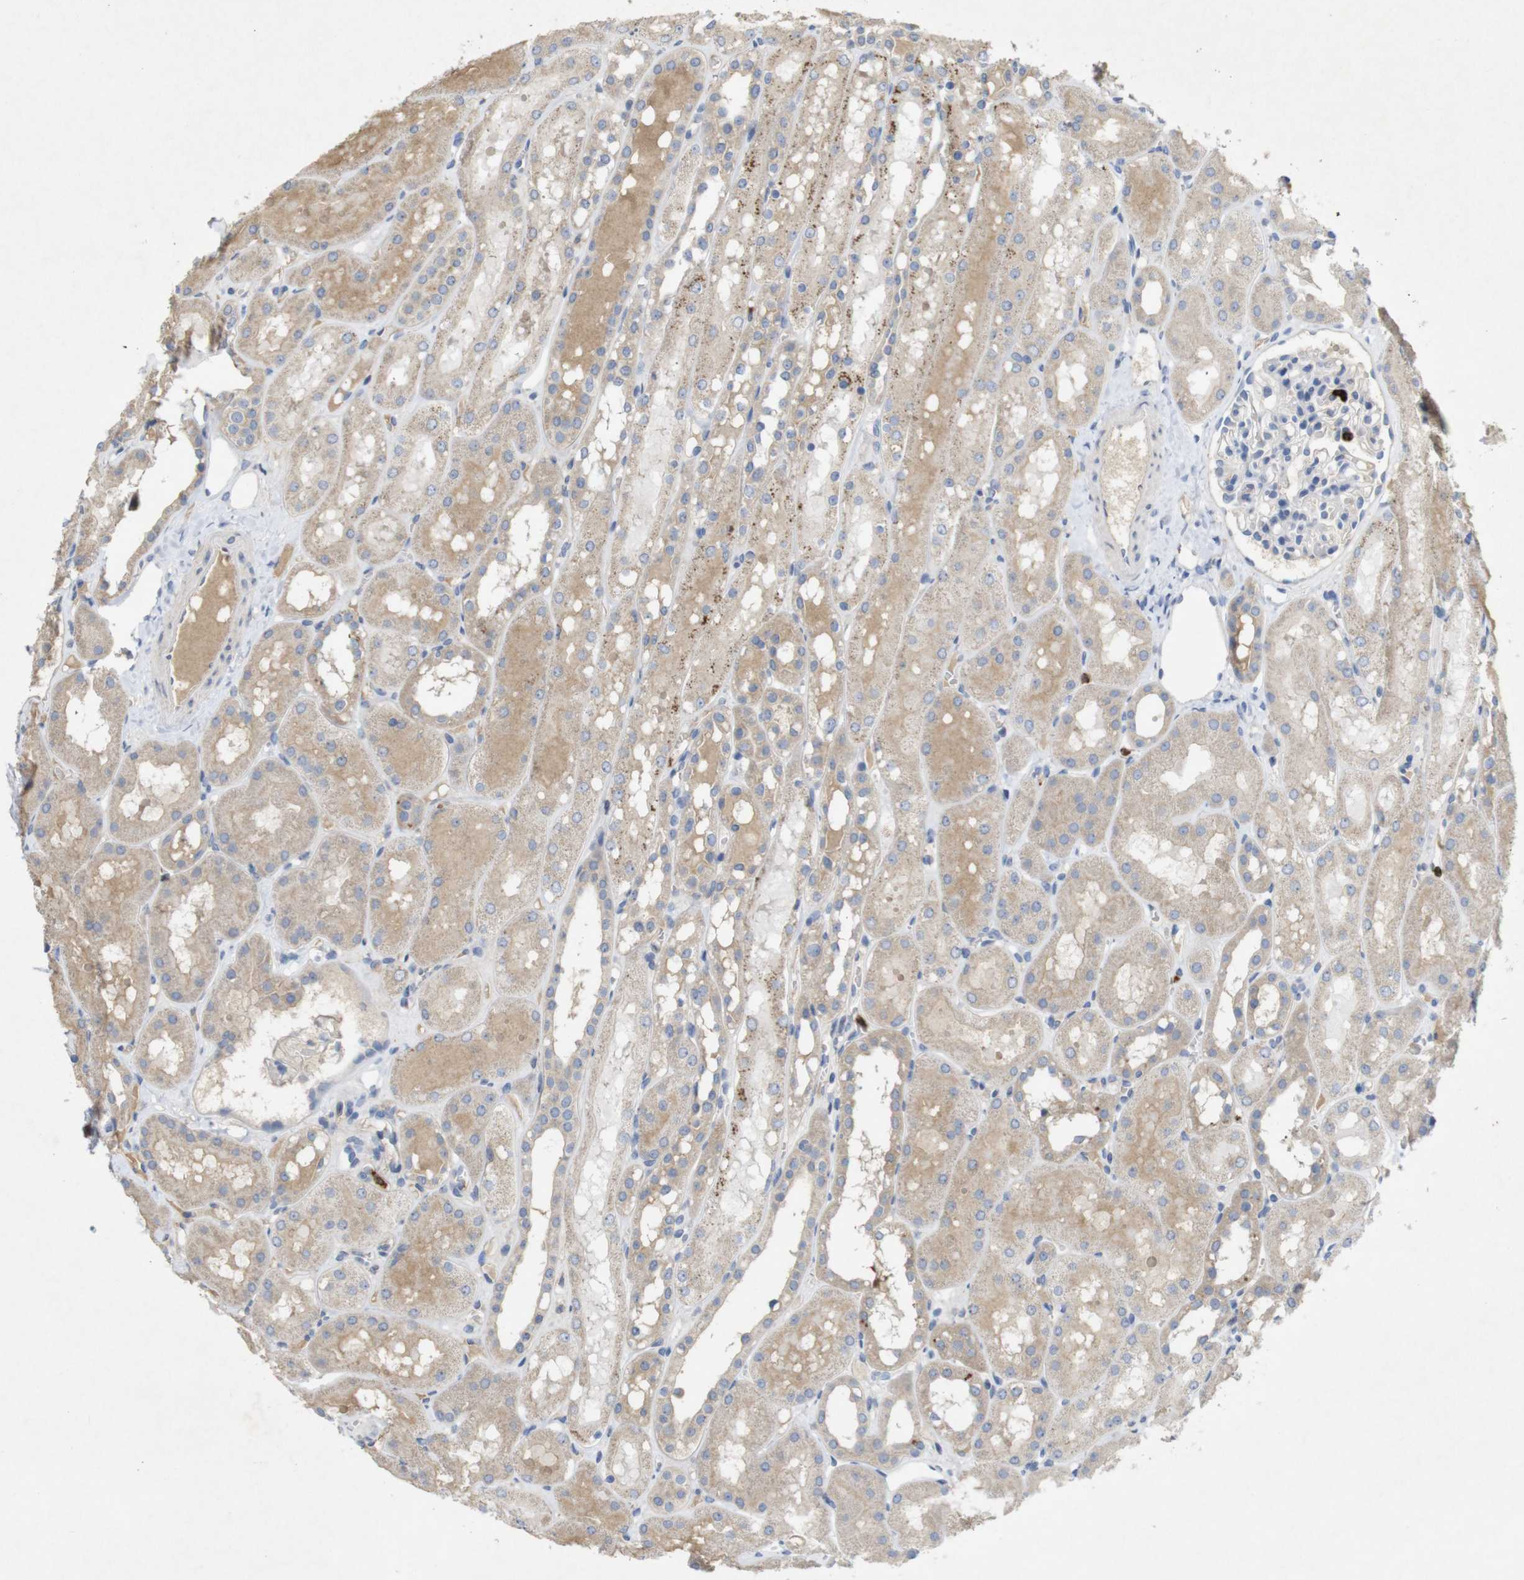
{"staining": {"intensity": "negative", "quantity": "none", "location": "none"}, "tissue": "kidney", "cell_type": "Cells in glomeruli", "image_type": "normal", "snomed": [{"axis": "morphology", "description": "Normal tissue, NOS"}, {"axis": "topography", "description": "Kidney"}, {"axis": "topography", "description": "Urinary bladder"}], "caption": "Human kidney stained for a protein using IHC reveals no staining in cells in glomeruli.", "gene": "TSPAN14", "patient": {"sex": "male", "age": 16}}